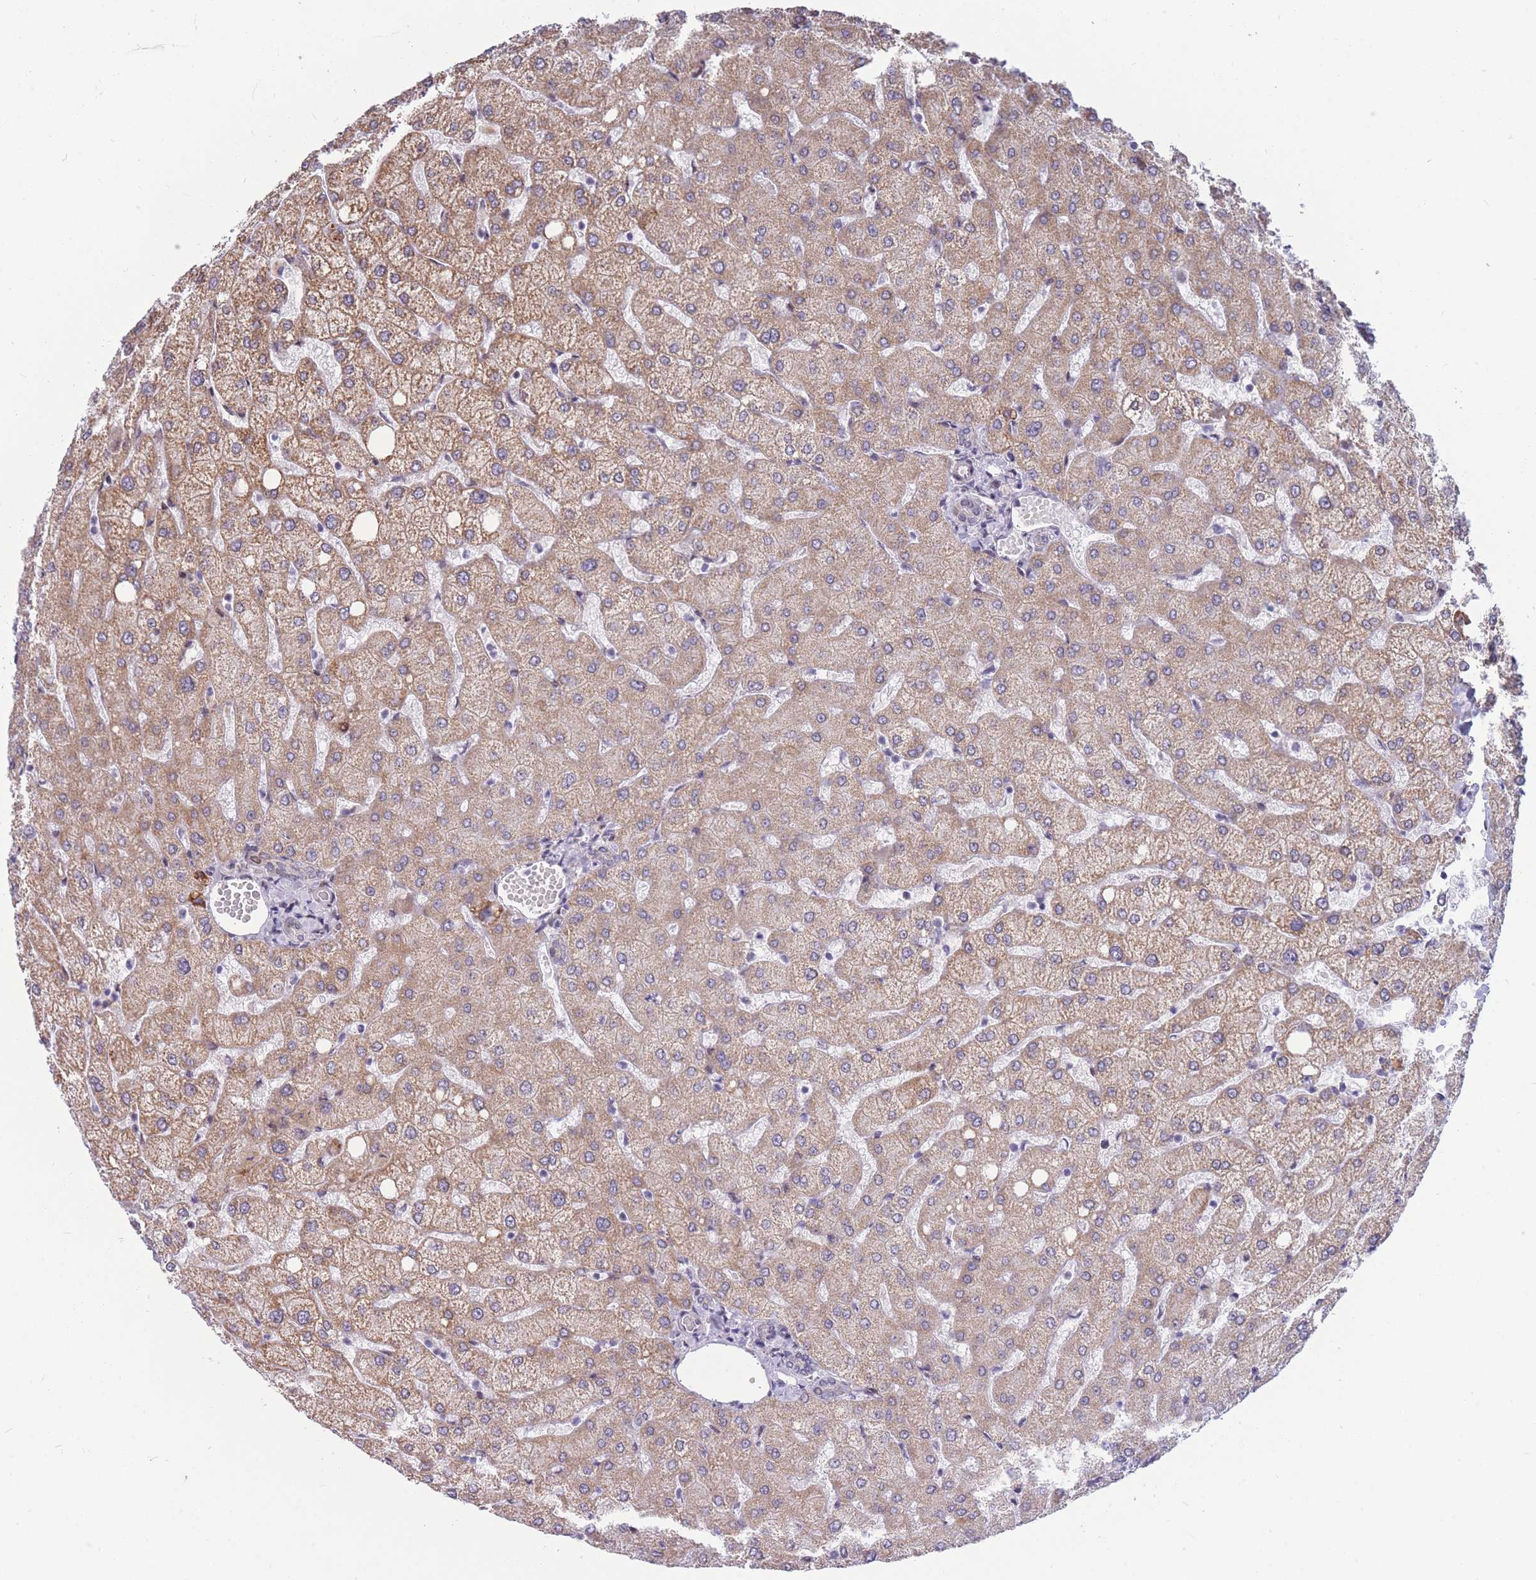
{"staining": {"intensity": "negative", "quantity": "none", "location": "none"}, "tissue": "liver", "cell_type": "Cholangiocytes", "image_type": "normal", "snomed": [{"axis": "morphology", "description": "Normal tissue, NOS"}, {"axis": "topography", "description": "Liver"}], "caption": "High power microscopy micrograph of an immunohistochemistry photomicrograph of unremarkable liver, revealing no significant staining in cholangiocytes. (DAB immunohistochemistry with hematoxylin counter stain).", "gene": "HSPE1", "patient": {"sex": "female", "age": 54}}